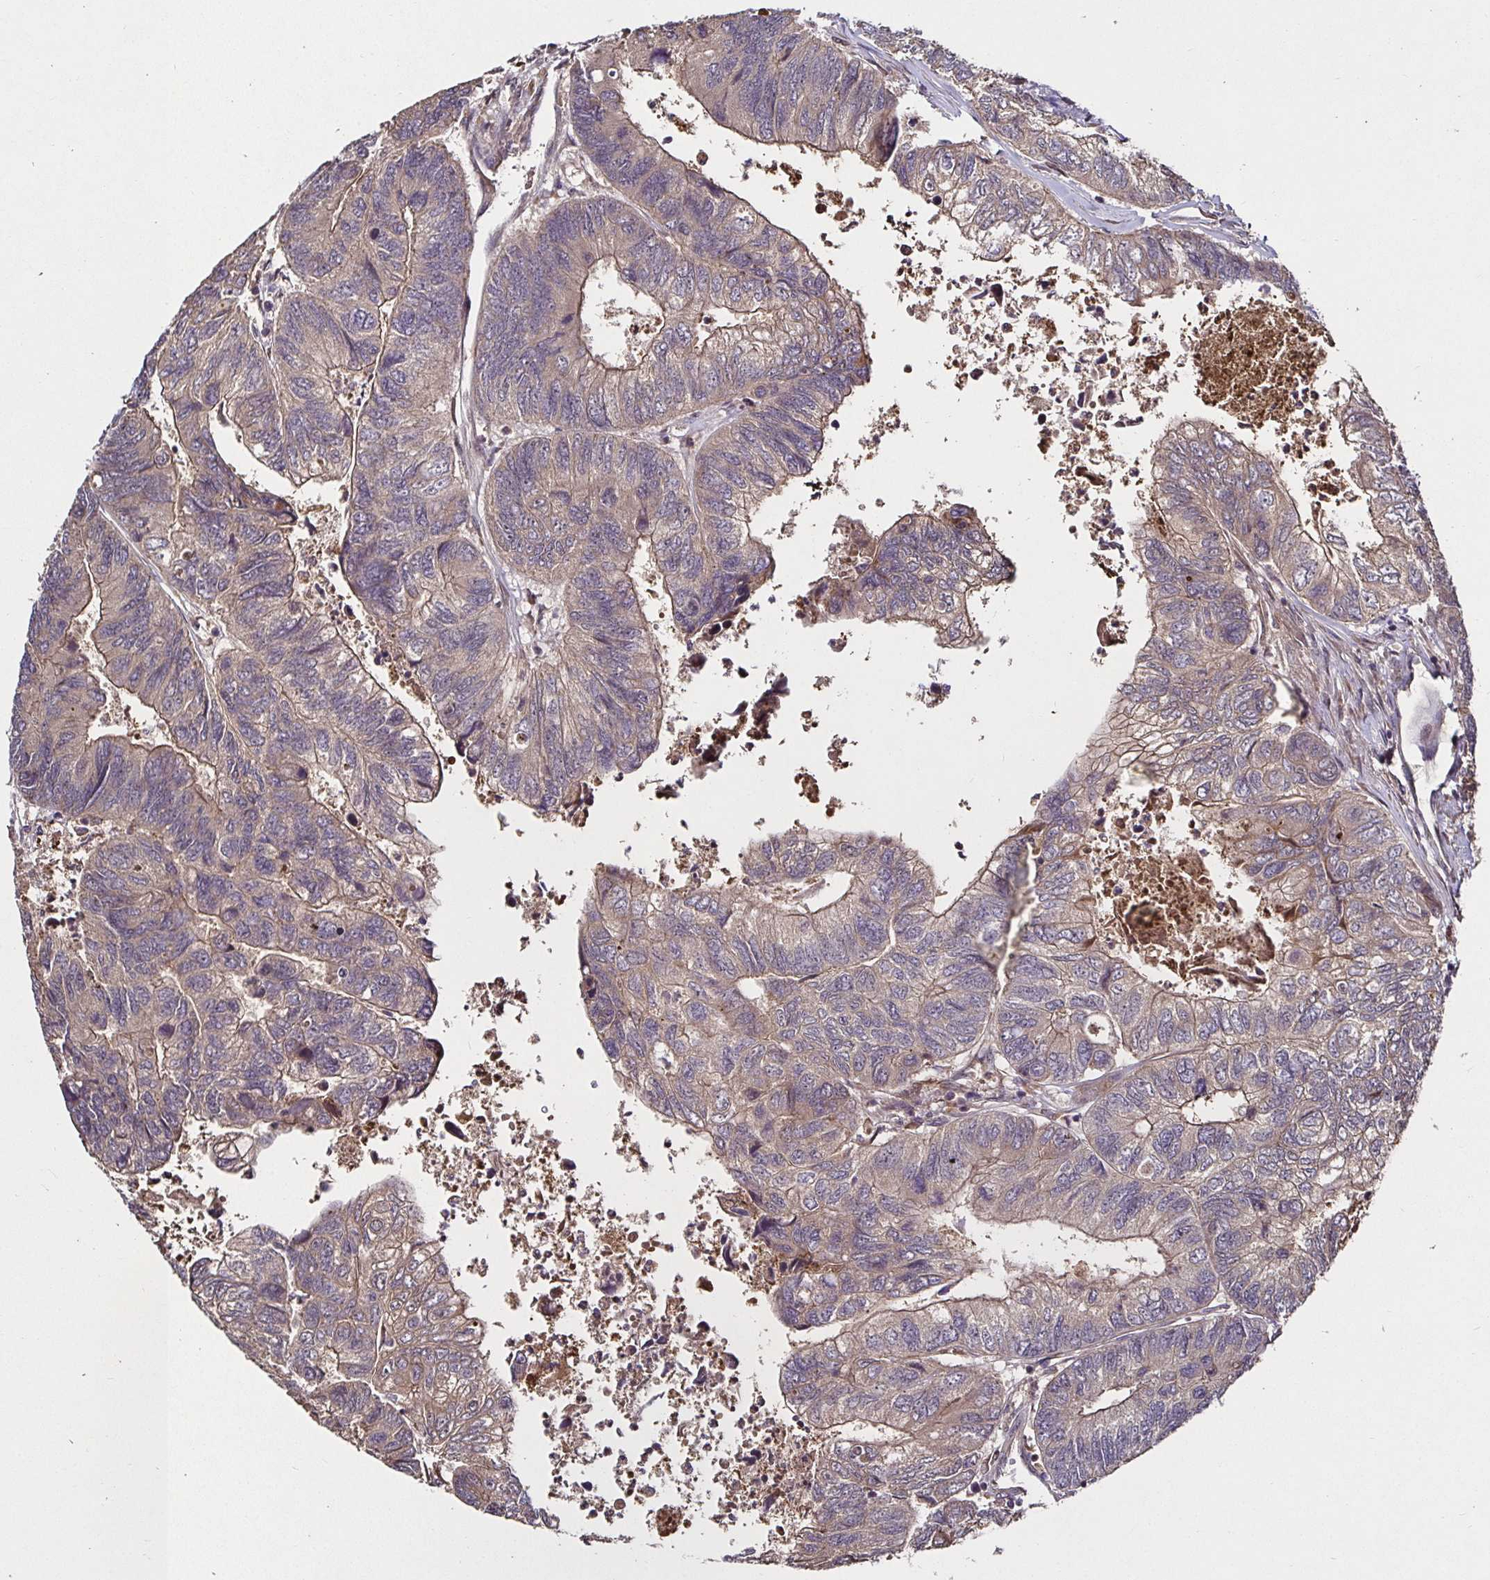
{"staining": {"intensity": "weak", "quantity": "25%-75%", "location": "cytoplasmic/membranous"}, "tissue": "colorectal cancer", "cell_type": "Tumor cells", "image_type": "cancer", "snomed": [{"axis": "morphology", "description": "Adenocarcinoma, NOS"}, {"axis": "topography", "description": "Colon"}], "caption": "Colorectal cancer (adenocarcinoma) stained with a protein marker exhibits weak staining in tumor cells.", "gene": "SMYD3", "patient": {"sex": "female", "age": 67}}